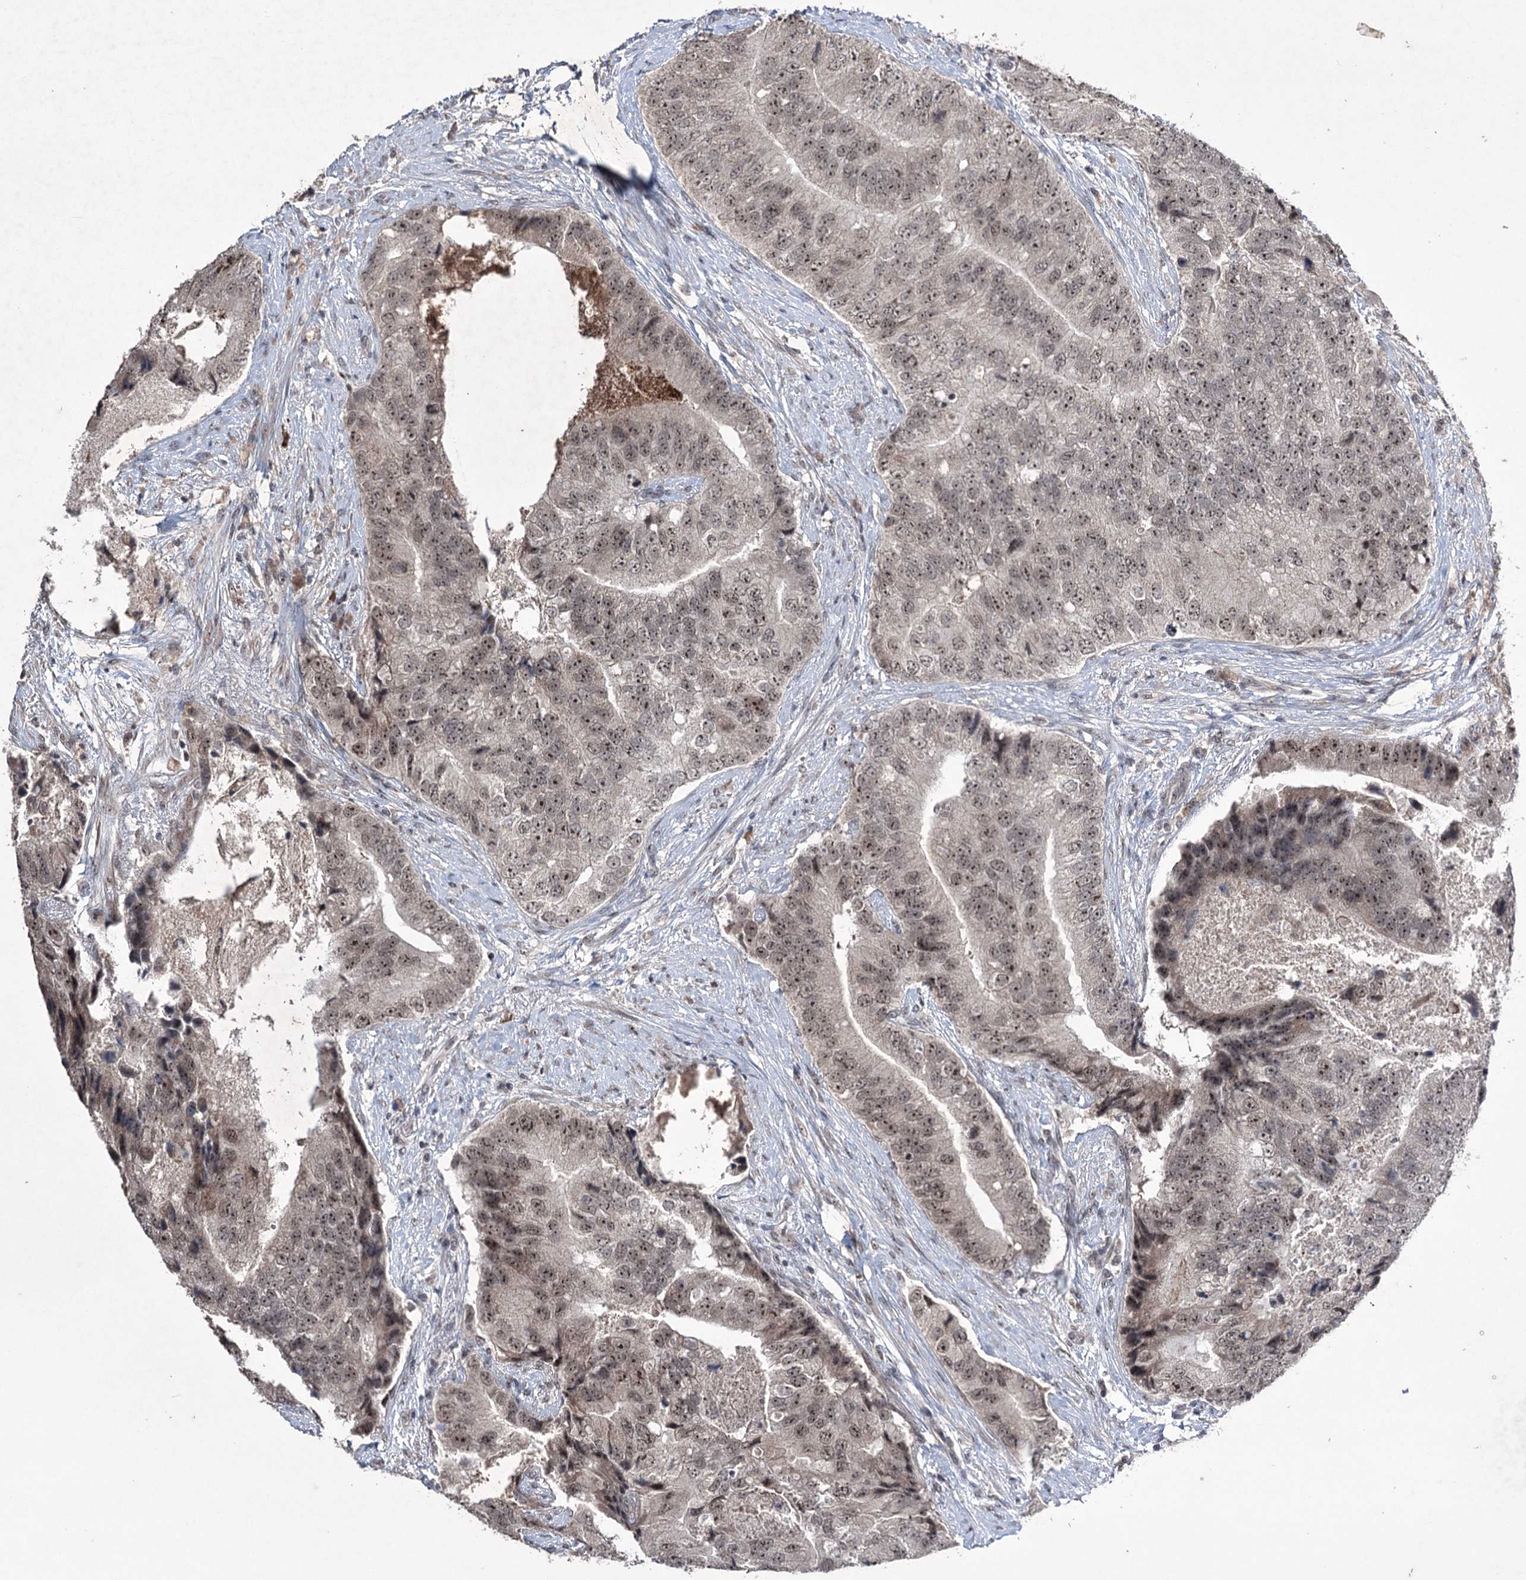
{"staining": {"intensity": "moderate", "quantity": ">75%", "location": "nuclear"}, "tissue": "prostate cancer", "cell_type": "Tumor cells", "image_type": "cancer", "snomed": [{"axis": "morphology", "description": "Adenocarcinoma, High grade"}, {"axis": "topography", "description": "Prostate"}], "caption": "A brown stain labels moderate nuclear expression of a protein in prostate adenocarcinoma (high-grade) tumor cells. The protein is stained brown, and the nuclei are stained in blue (DAB (3,3'-diaminobenzidine) IHC with brightfield microscopy, high magnification).", "gene": "VGLL4", "patient": {"sex": "male", "age": 70}}